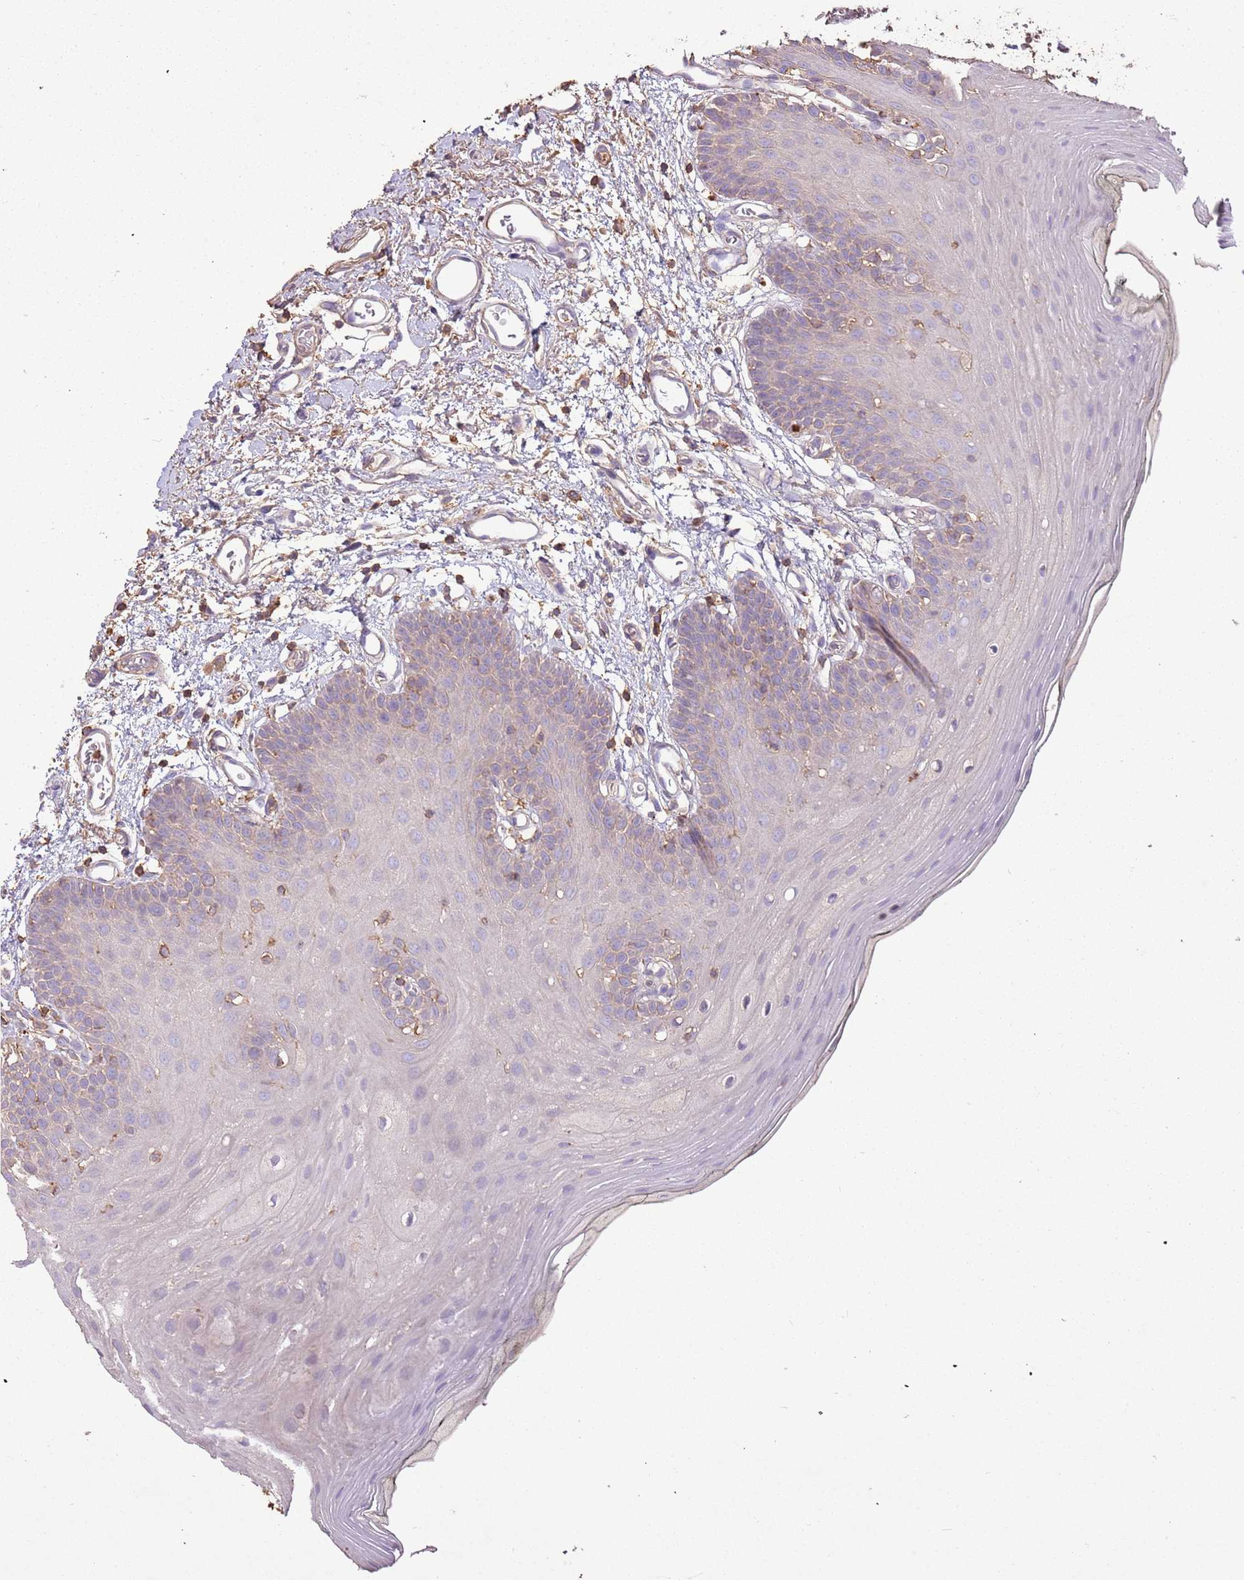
{"staining": {"intensity": "weak", "quantity": "<25%", "location": "cytoplasmic/membranous"}, "tissue": "oral mucosa", "cell_type": "Squamous epithelial cells", "image_type": "normal", "snomed": [{"axis": "morphology", "description": "Normal tissue, NOS"}, {"axis": "topography", "description": "Oral tissue"}, {"axis": "topography", "description": "Tounge, NOS"}], "caption": "Immunohistochemistry histopathology image of benign human oral mucosa stained for a protein (brown), which exhibits no staining in squamous epithelial cells.", "gene": "ARL10", "patient": {"sex": "female", "age": 81}}